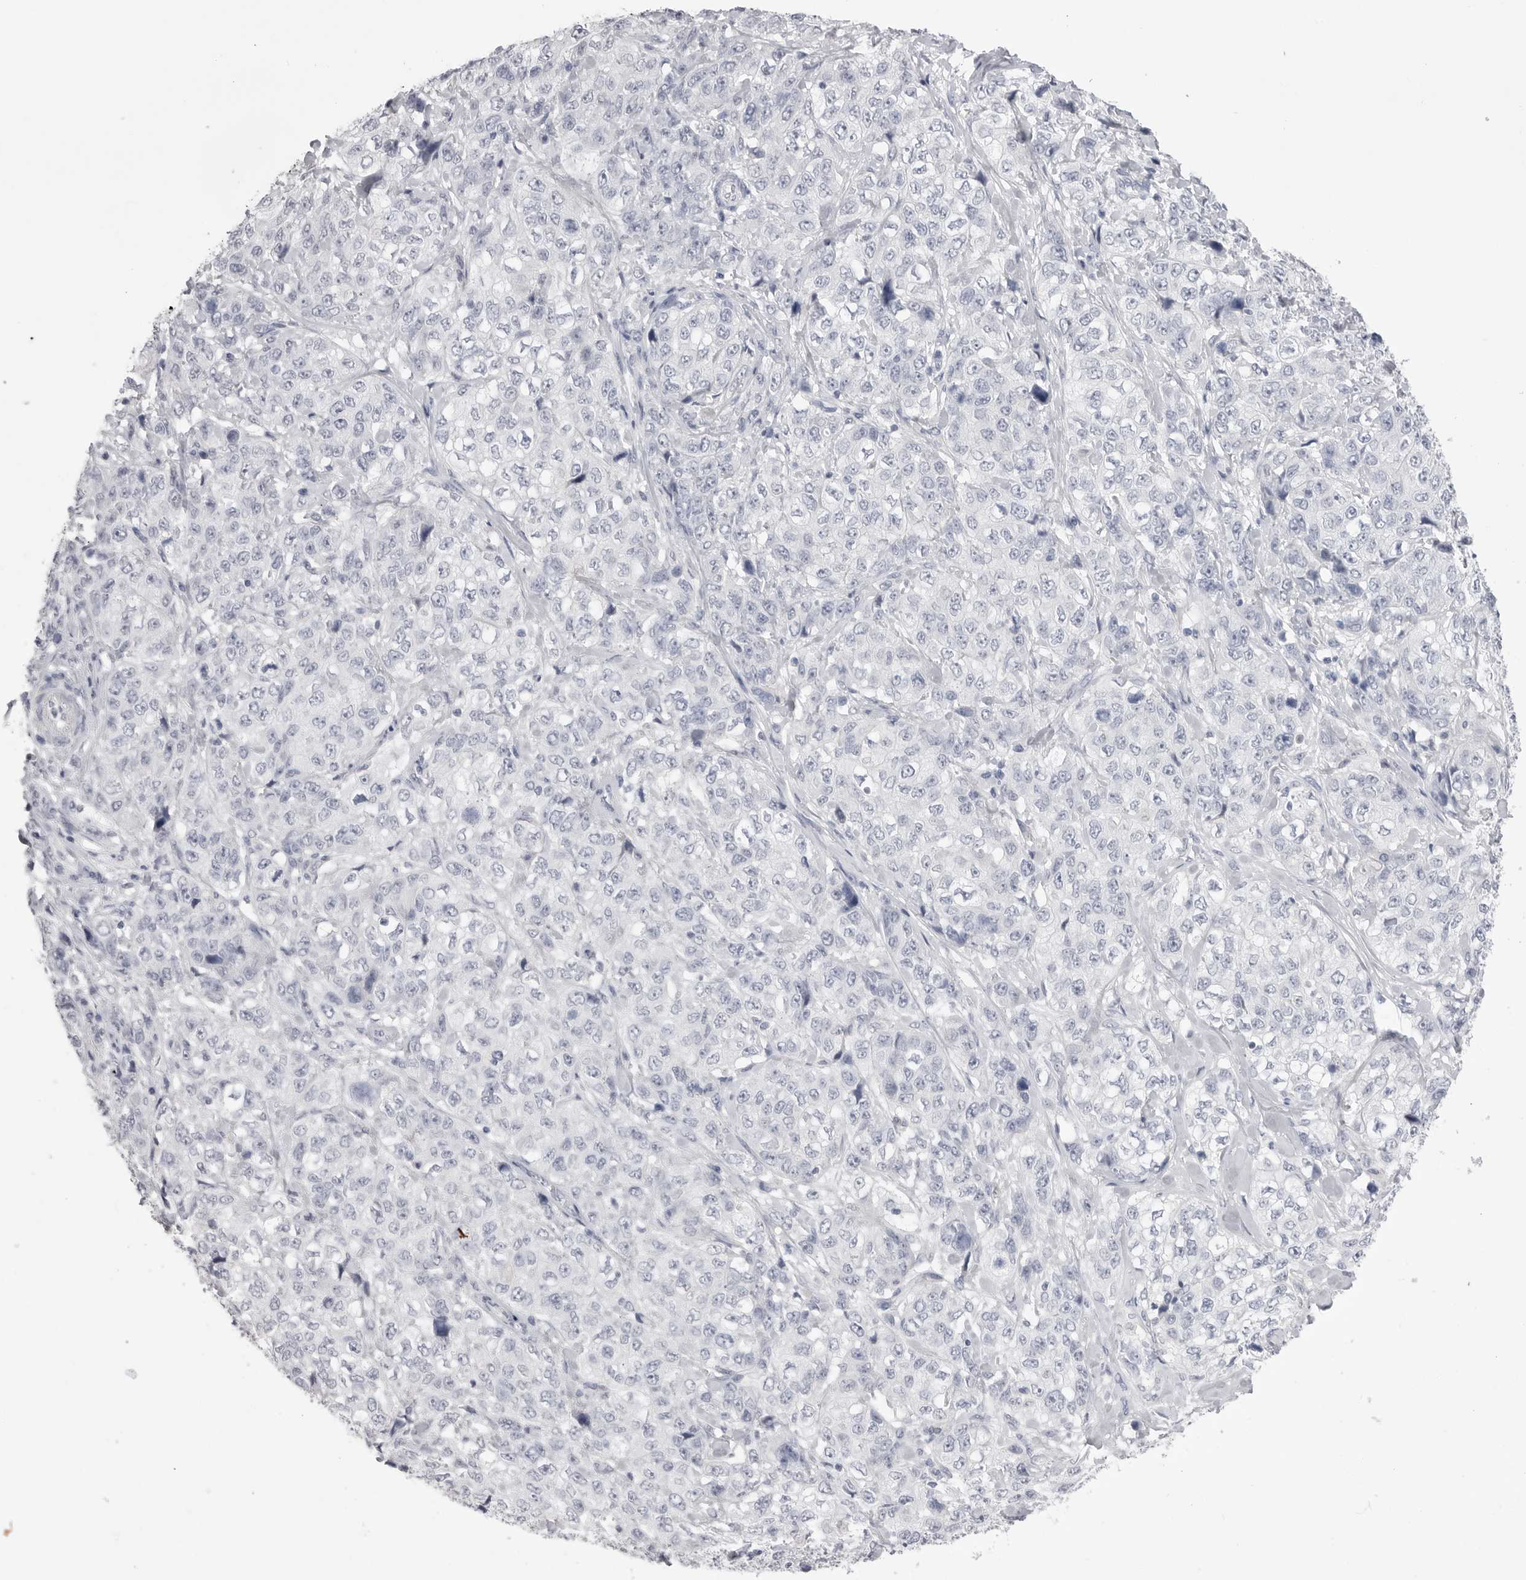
{"staining": {"intensity": "negative", "quantity": "none", "location": "none"}, "tissue": "stomach cancer", "cell_type": "Tumor cells", "image_type": "cancer", "snomed": [{"axis": "morphology", "description": "Adenocarcinoma, NOS"}, {"axis": "topography", "description": "Stomach"}], "caption": "Immunohistochemical staining of human adenocarcinoma (stomach) displays no significant staining in tumor cells.", "gene": "CPB1", "patient": {"sex": "male", "age": 48}}